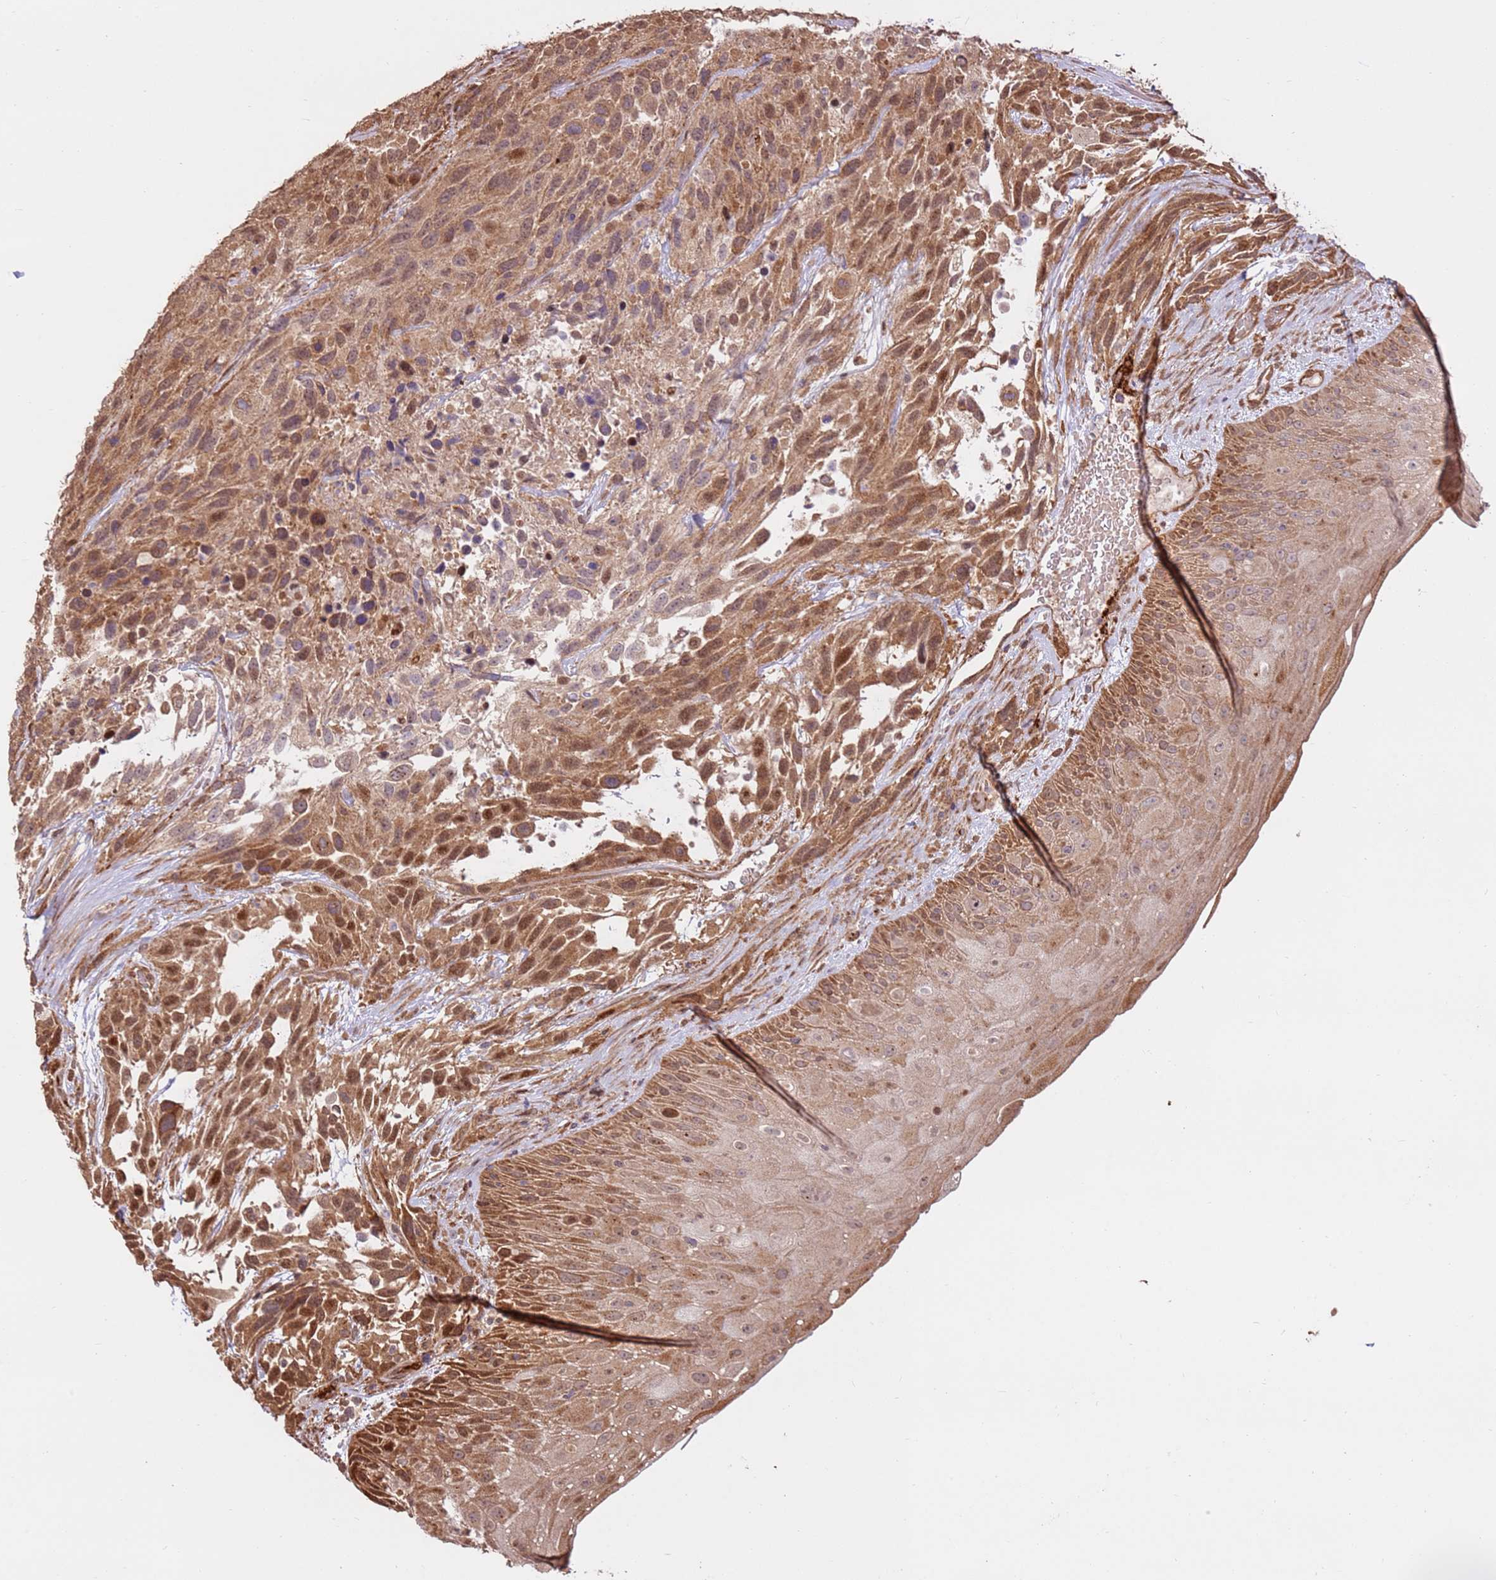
{"staining": {"intensity": "moderate", "quantity": ">75%", "location": "cytoplasmic/membranous,nuclear"}, "tissue": "urothelial cancer", "cell_type": "Tumor cells", "image_type": "cancer", "snomed": [{"axis": "morphology", "description": "Urothelial carcinoma, High grade"}, {"axis": "topography", "description": "Urinary bladder"}], "caption": "Moderate cytoplasmic/membranous and nuclear staining for a protein is present in about >75% of tumor cells of high-grade urothelial carcinoma using IHC.", "gene": "CCDC112", "patient": {"sex": "female", "age": 70}}